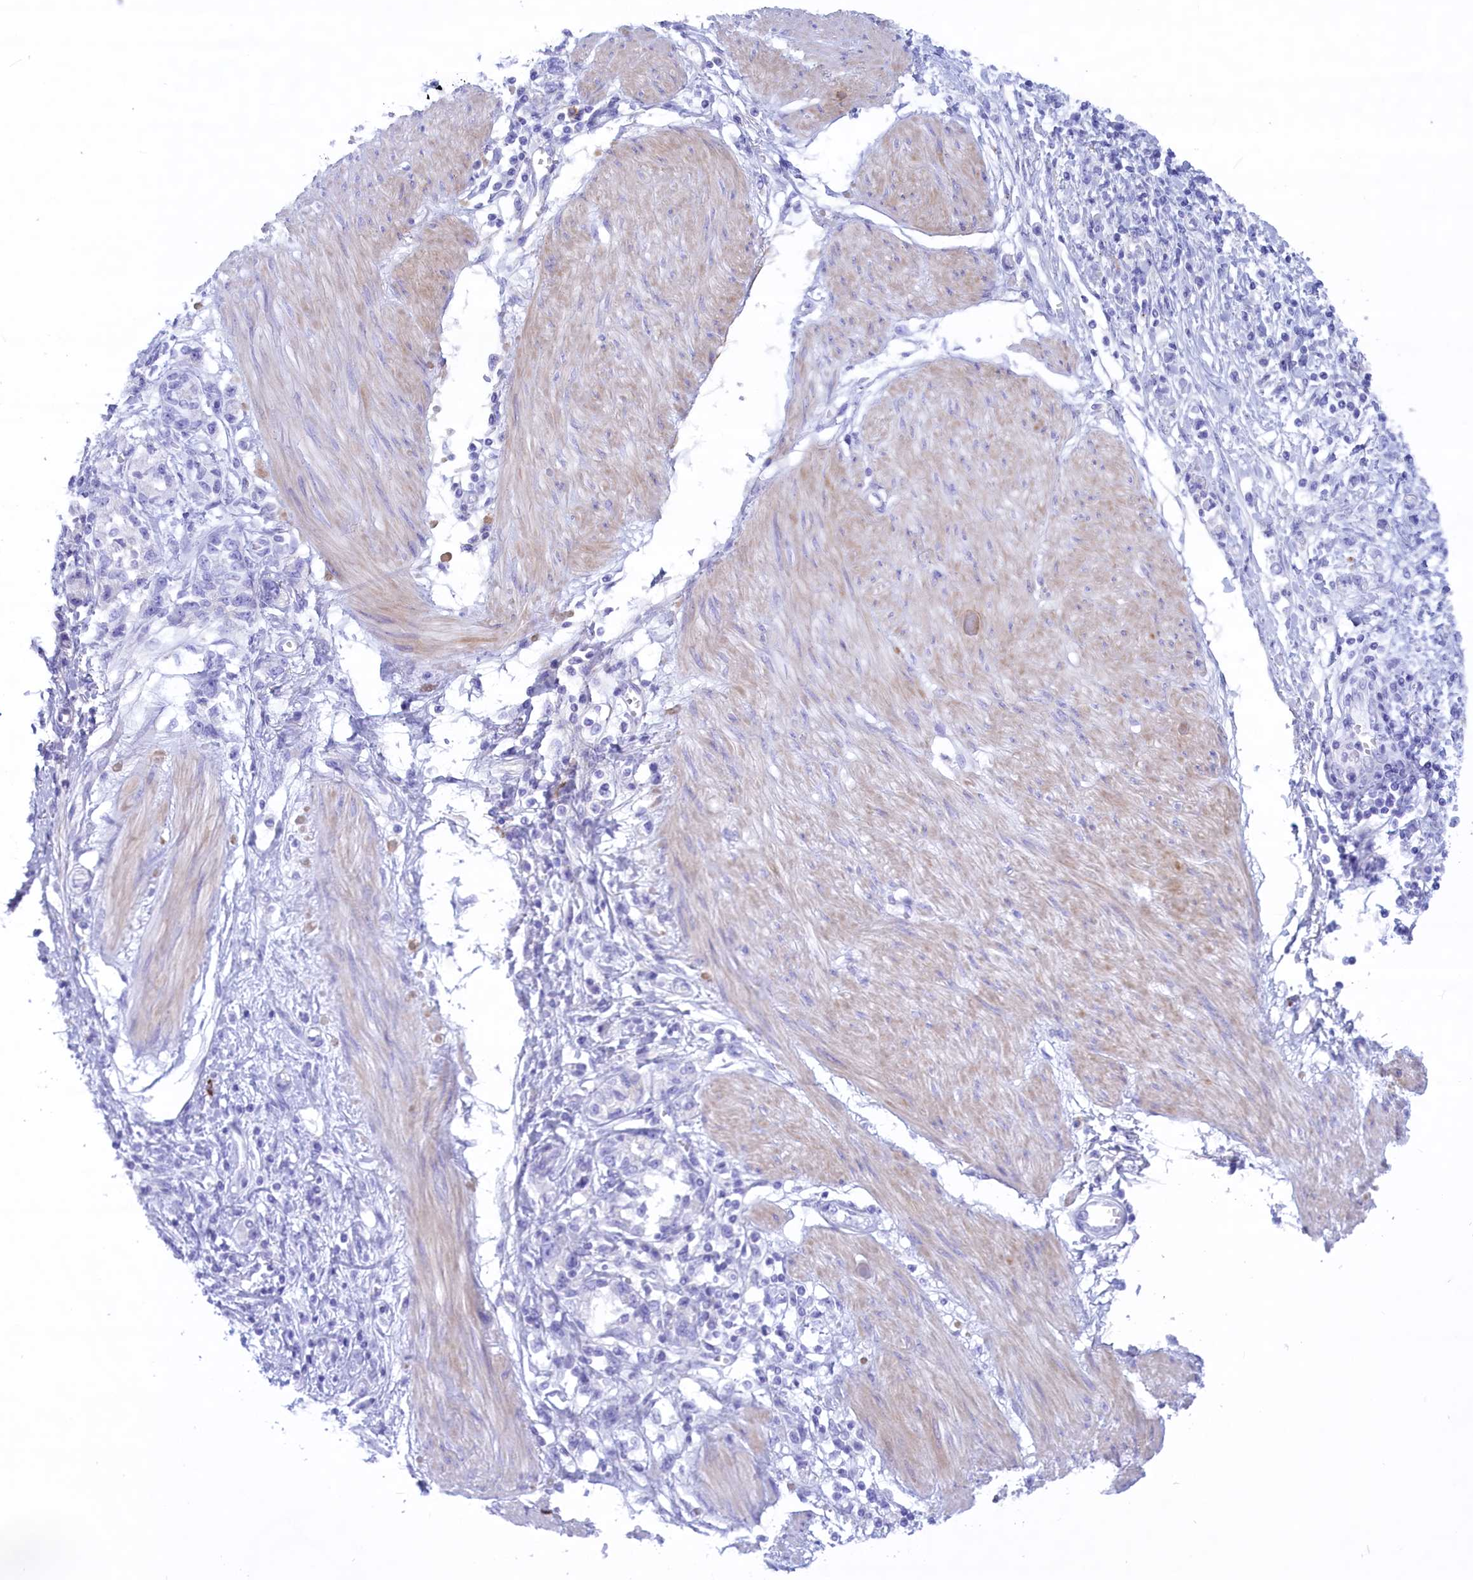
{"staining": {"intensity": "negative", "quantity": "none", "location": "none"}, "tissue": "stomach cancer", "cell_type": "Tumor cells", "image_type": "cancer", "snomed": [{"axis": "morphology", "description": "Adenocarcinoma, NOS"}, {"axis": "topography", "description": "Stomach"}], "caption": "A micrograph of human stomach adenocarcinoma is negative for staining in tumor cells. (Brightfield microscopy of DAB (3,3'-diaminobenzidine) immunohistochemistry (IHC) at high magnification).", "gene": "MPV17L2", "patient": {"sex": "female", "age": 76}}